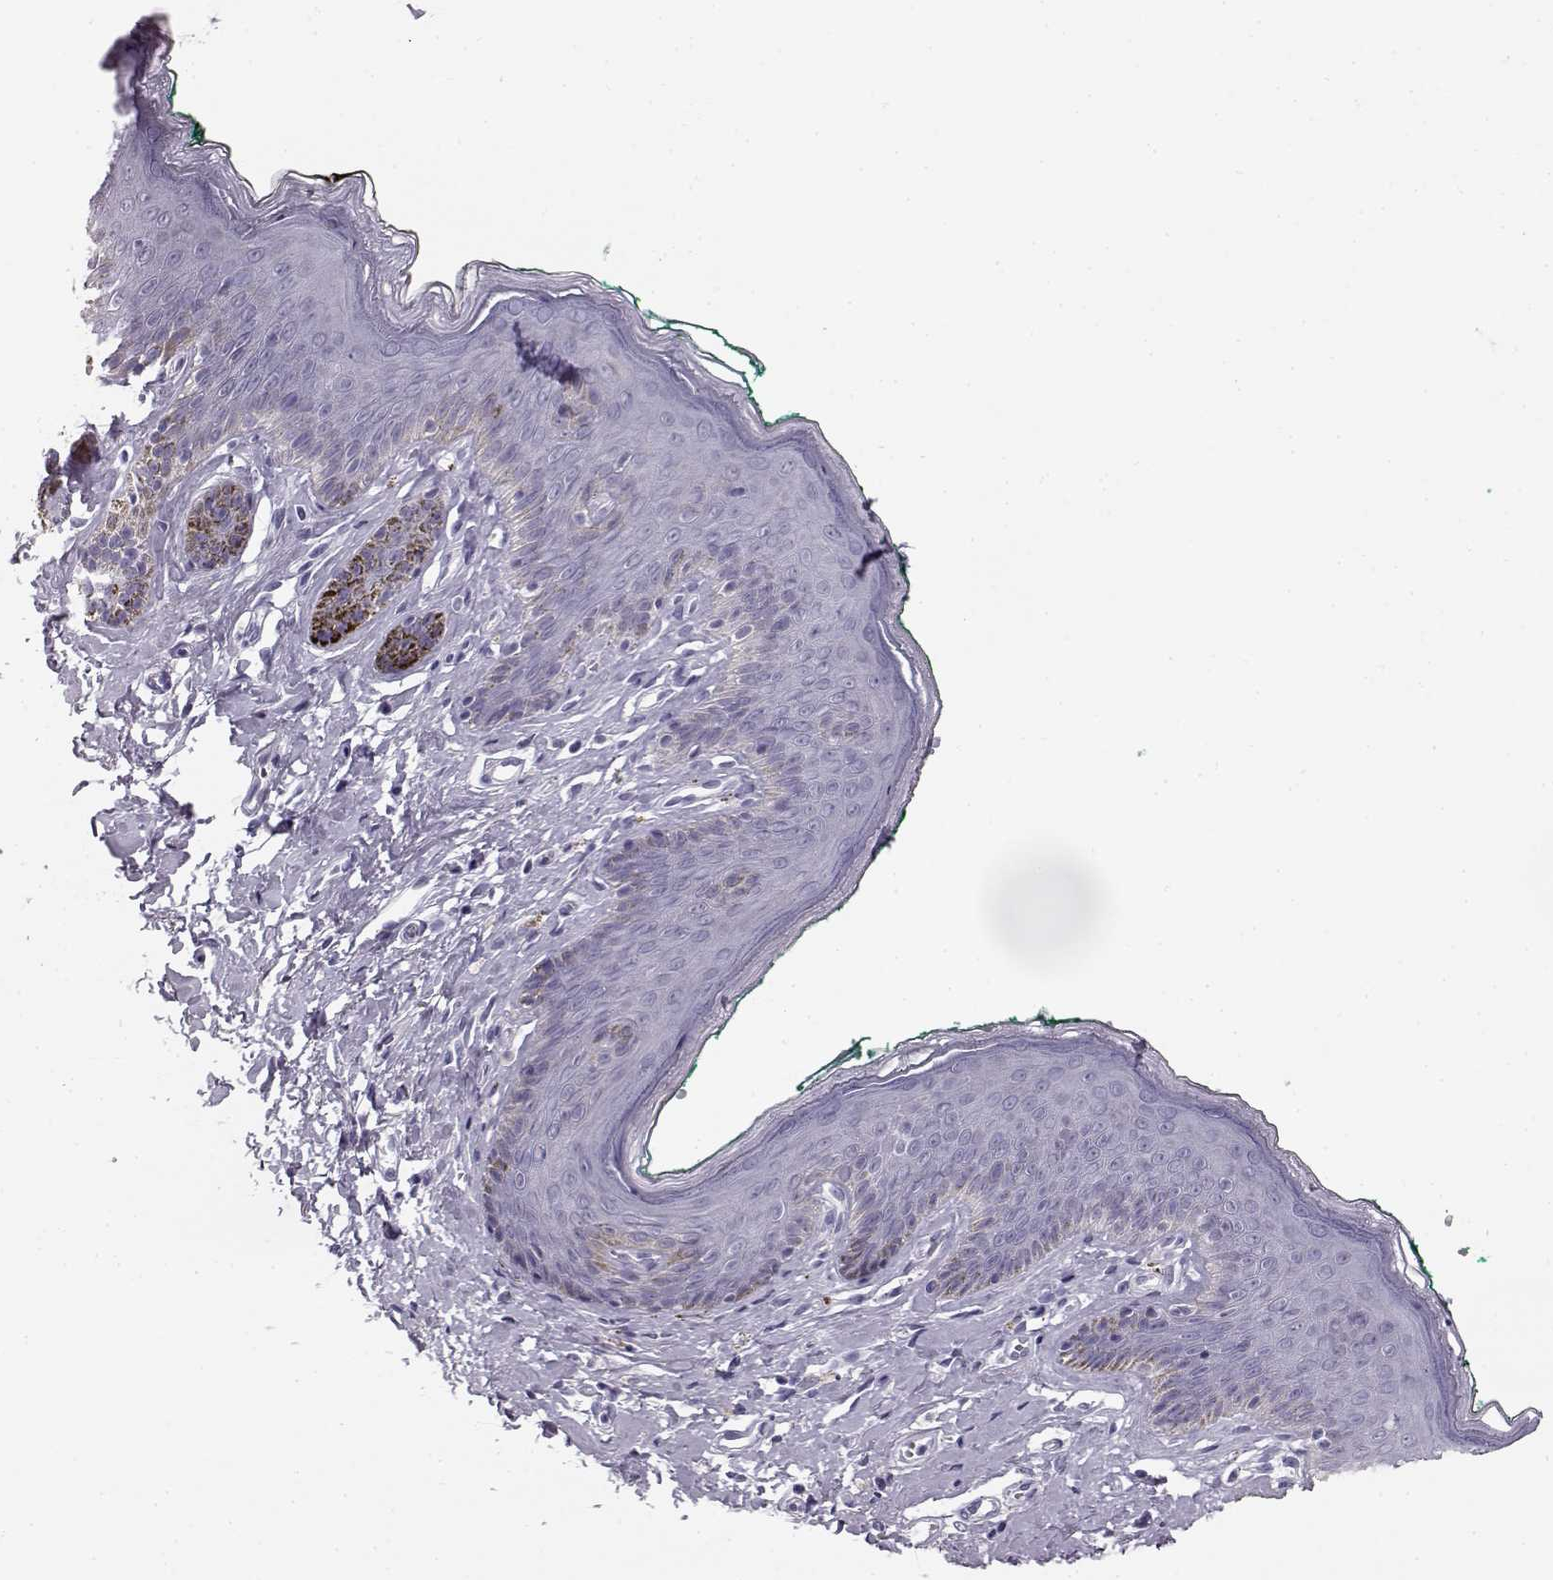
{"staining": {"intensity": "negative", "quantity": "none", "location": "none"}, "tissue": "skin", "cell_type": "Epidermal cells", "image_type": "normal", "snomed": [{"axis": "morphology", "description": "Normal tissue, NOS"}, {"axis": "topography", "description": "Vulva"}], "caption": "IHC image of unremarkable skin: skin stained with DAB reveals no significant protein expression in epidermal cells.", "gene": "BFSP2", "patient": {"sex": "female", "age": 66}}